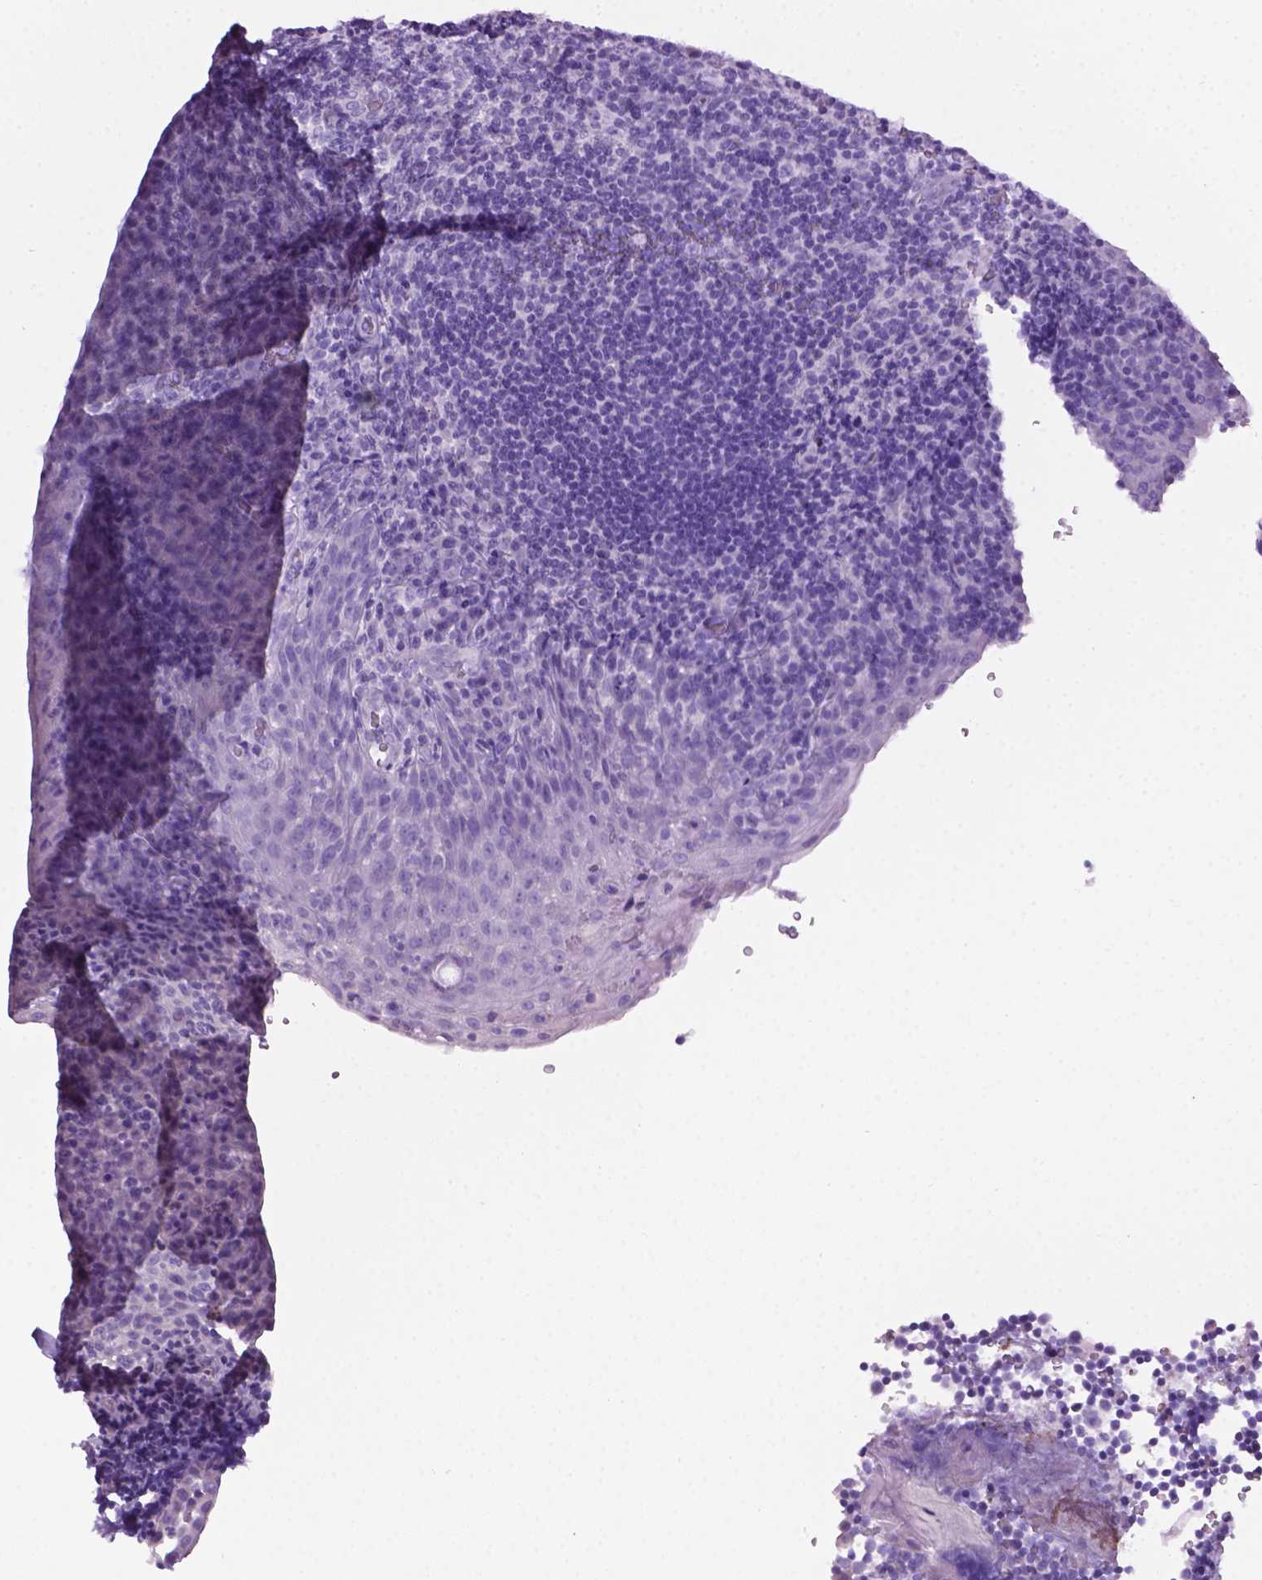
{"staining": {"intensity": "negative", "quantity": "none", "location": "none"}, "tissue": "tonsil", "cell_type": "Germinal center cells", "image_type": "normal", "snomed": [{"axis": "morphology", "description": "Normal tissue, NOS"}, {"axis": "topography", "description": "Tonsil"}], "caption": "A micrograph of human tonsil is negative for staining in germinal center cells. The staining is performed using DAB (3,3'-diaminobenzidine) brown chromogen with nuclei counter-stained in using hematoxylin.", "gene": "LELP1", "patient": {"sex": "male", "age": 17}}